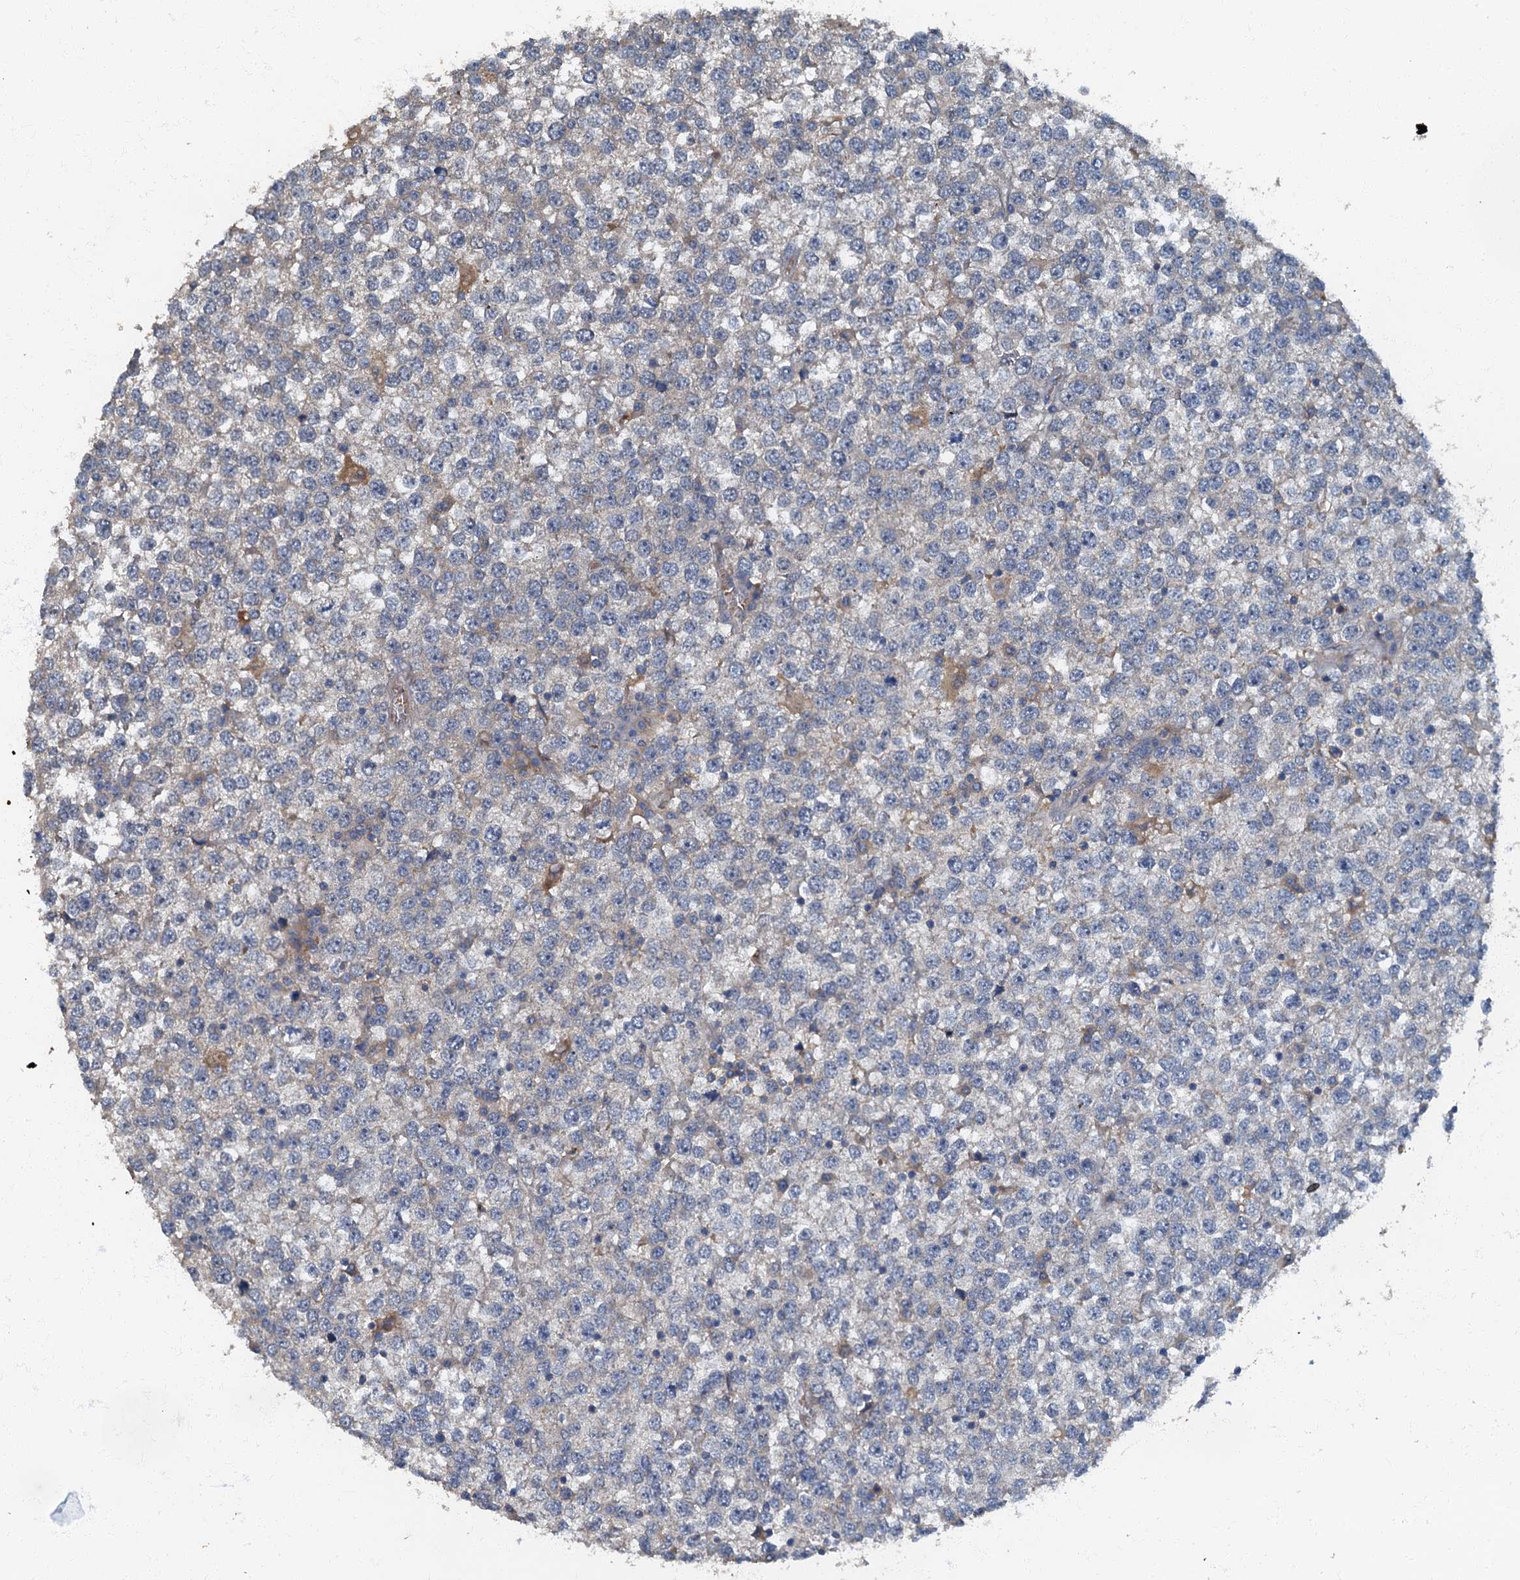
{"staining": {"intensity": "weak", "quantity": "<25%", "location": "cytoplasmic/membranous"}, "tissue": "testis cancer", "cell_type": "Tumor cells", "image_type": "cancer", "snomed": [{"axis": "morphology", "description": "Seminoma, NOS"}, {"axis": "topography", "description": "Testis"}], "caption": "High power microscopy micrograph of an immunohistochemistry (IHC) histopathology image of testis cancer (seminoma), revealing no significant expression in tumor cells. (DAB IHC visualized using brightfield microscopy, high magnification).", "gene": "ARL11", "patient": {"sex": "male", "age": 65}}